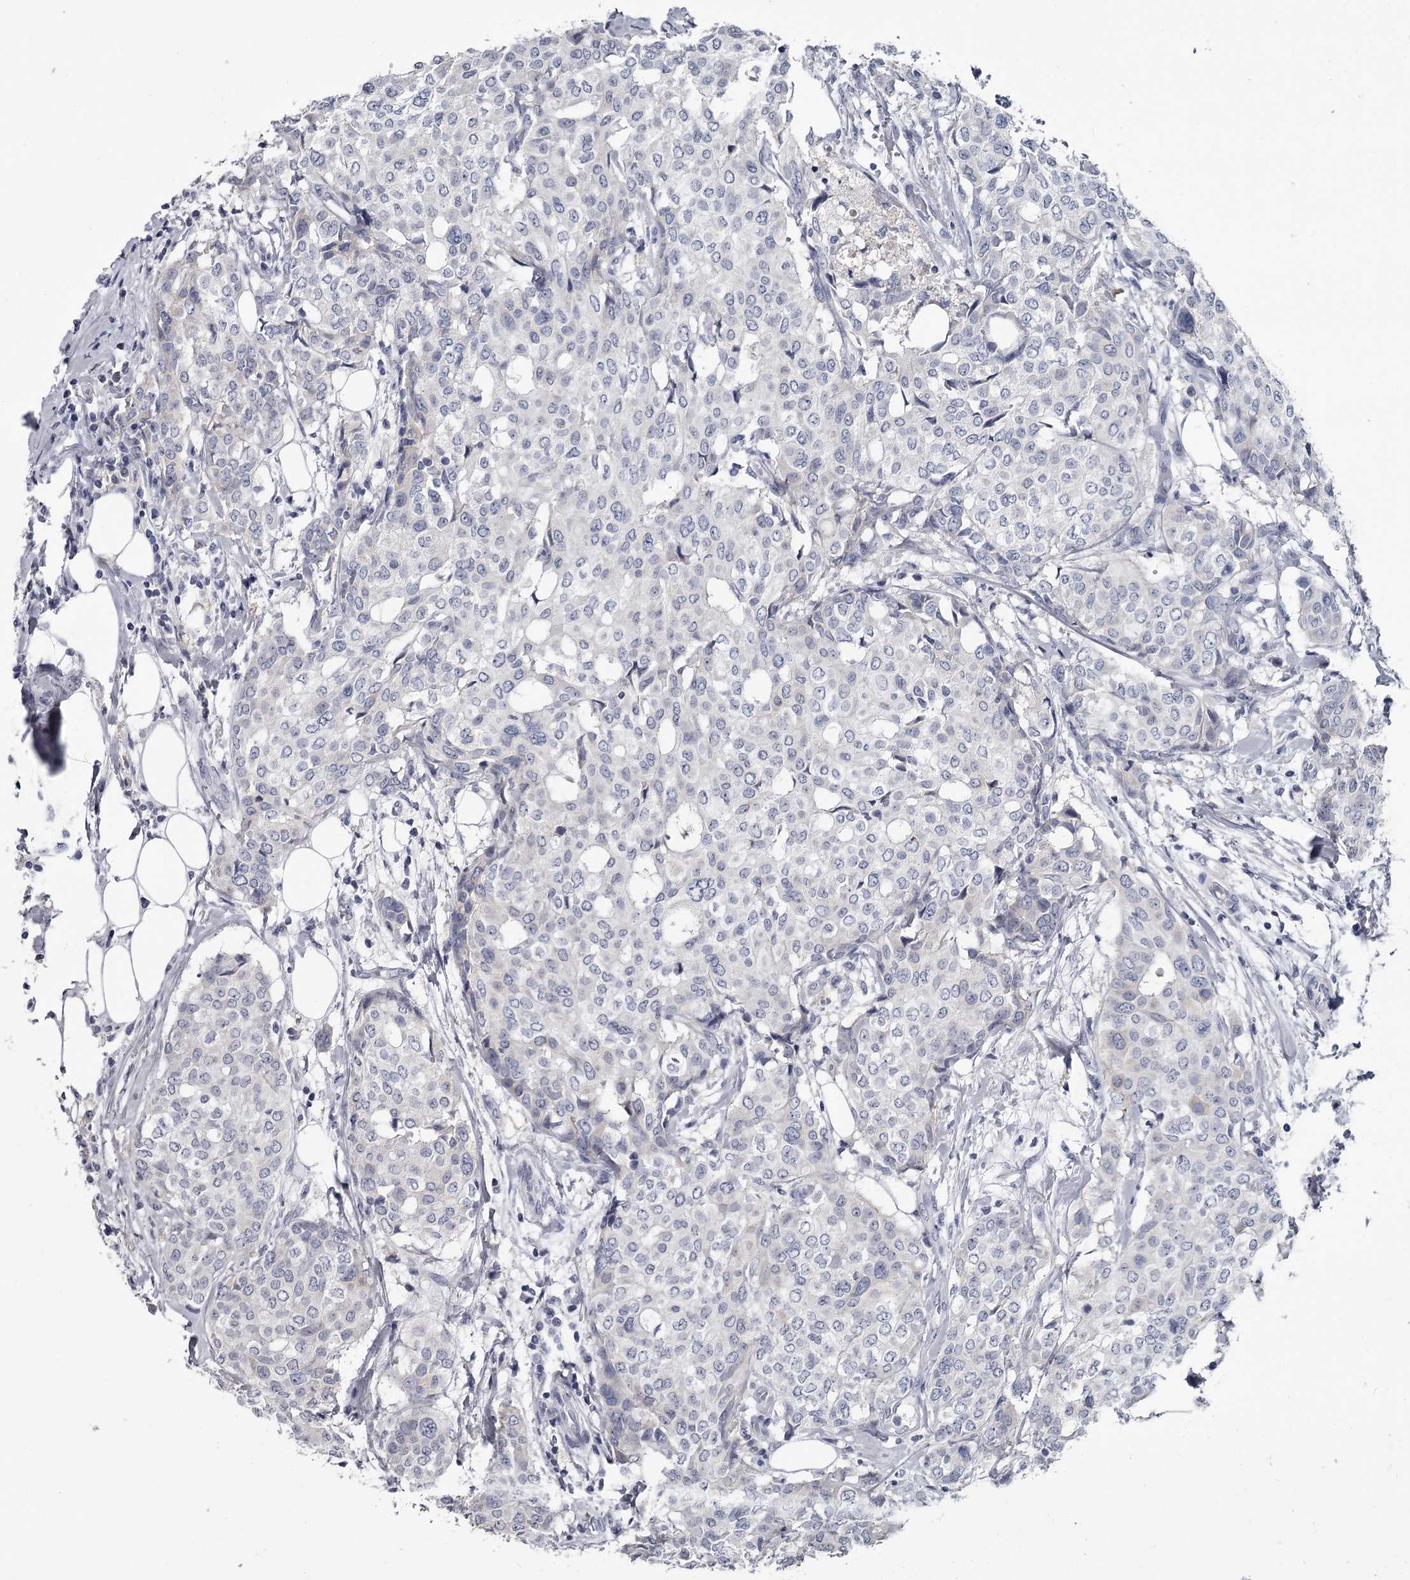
{"staining": {"intensity": "negative", "quantity": "none", "location": "none"}, "tissue": "breast cancer", "cell_type": "Tumor cells", "image_type": "cancer", "snomed": [{"axis": "morphology", "description": "Lobular carcinoma"}, {"axis": "topography", "description": "Breast"}], "caption": "High magnification brightfield microscopy of breast cancer stained with DAB (3,3'-diaminobenzidine) (brown) and counterstained with hematoxylin (blue): tumor cells show no significant staining.", "gene": "DAO", "patient": {"sex": "female", "age": 51}}